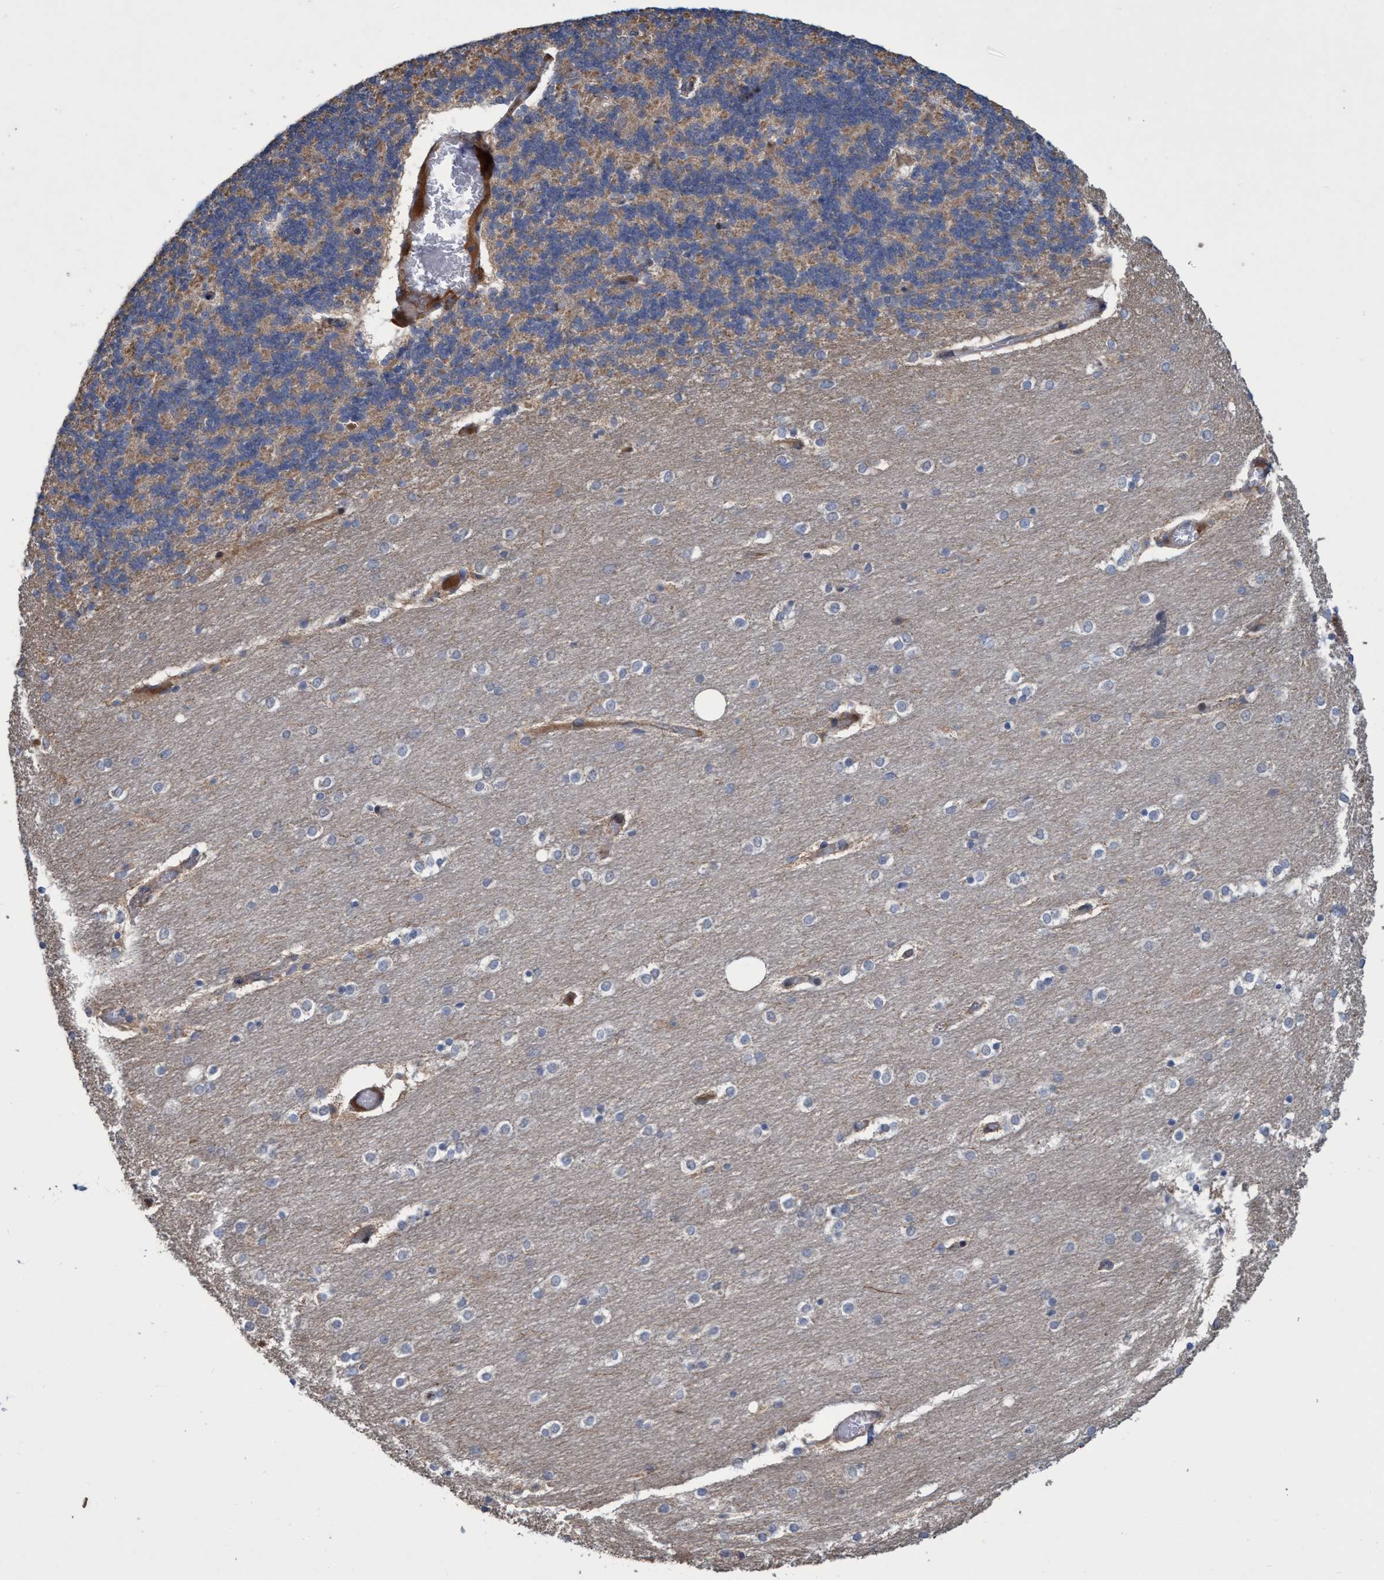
{"staining": {"intensity": "weak", "quantity": "<25%", "location": "cytoplasmic/membranous"}, "tissue": "cerebellum", "cell_type": "Cells in granular layer", "image_type": "normal", "snomed": [{"axis": "morphology", "description": "Normal tissue, NOS"}, {"axis": "topography", "description": "Cerebellum"}], "caption": "Immunohistochemical staining of unremarkable human cerebellum exhibits no significant expression in cells in granular layer.", "gene": "ZNF677", "patient": {"sex": "female", "age": 54}}